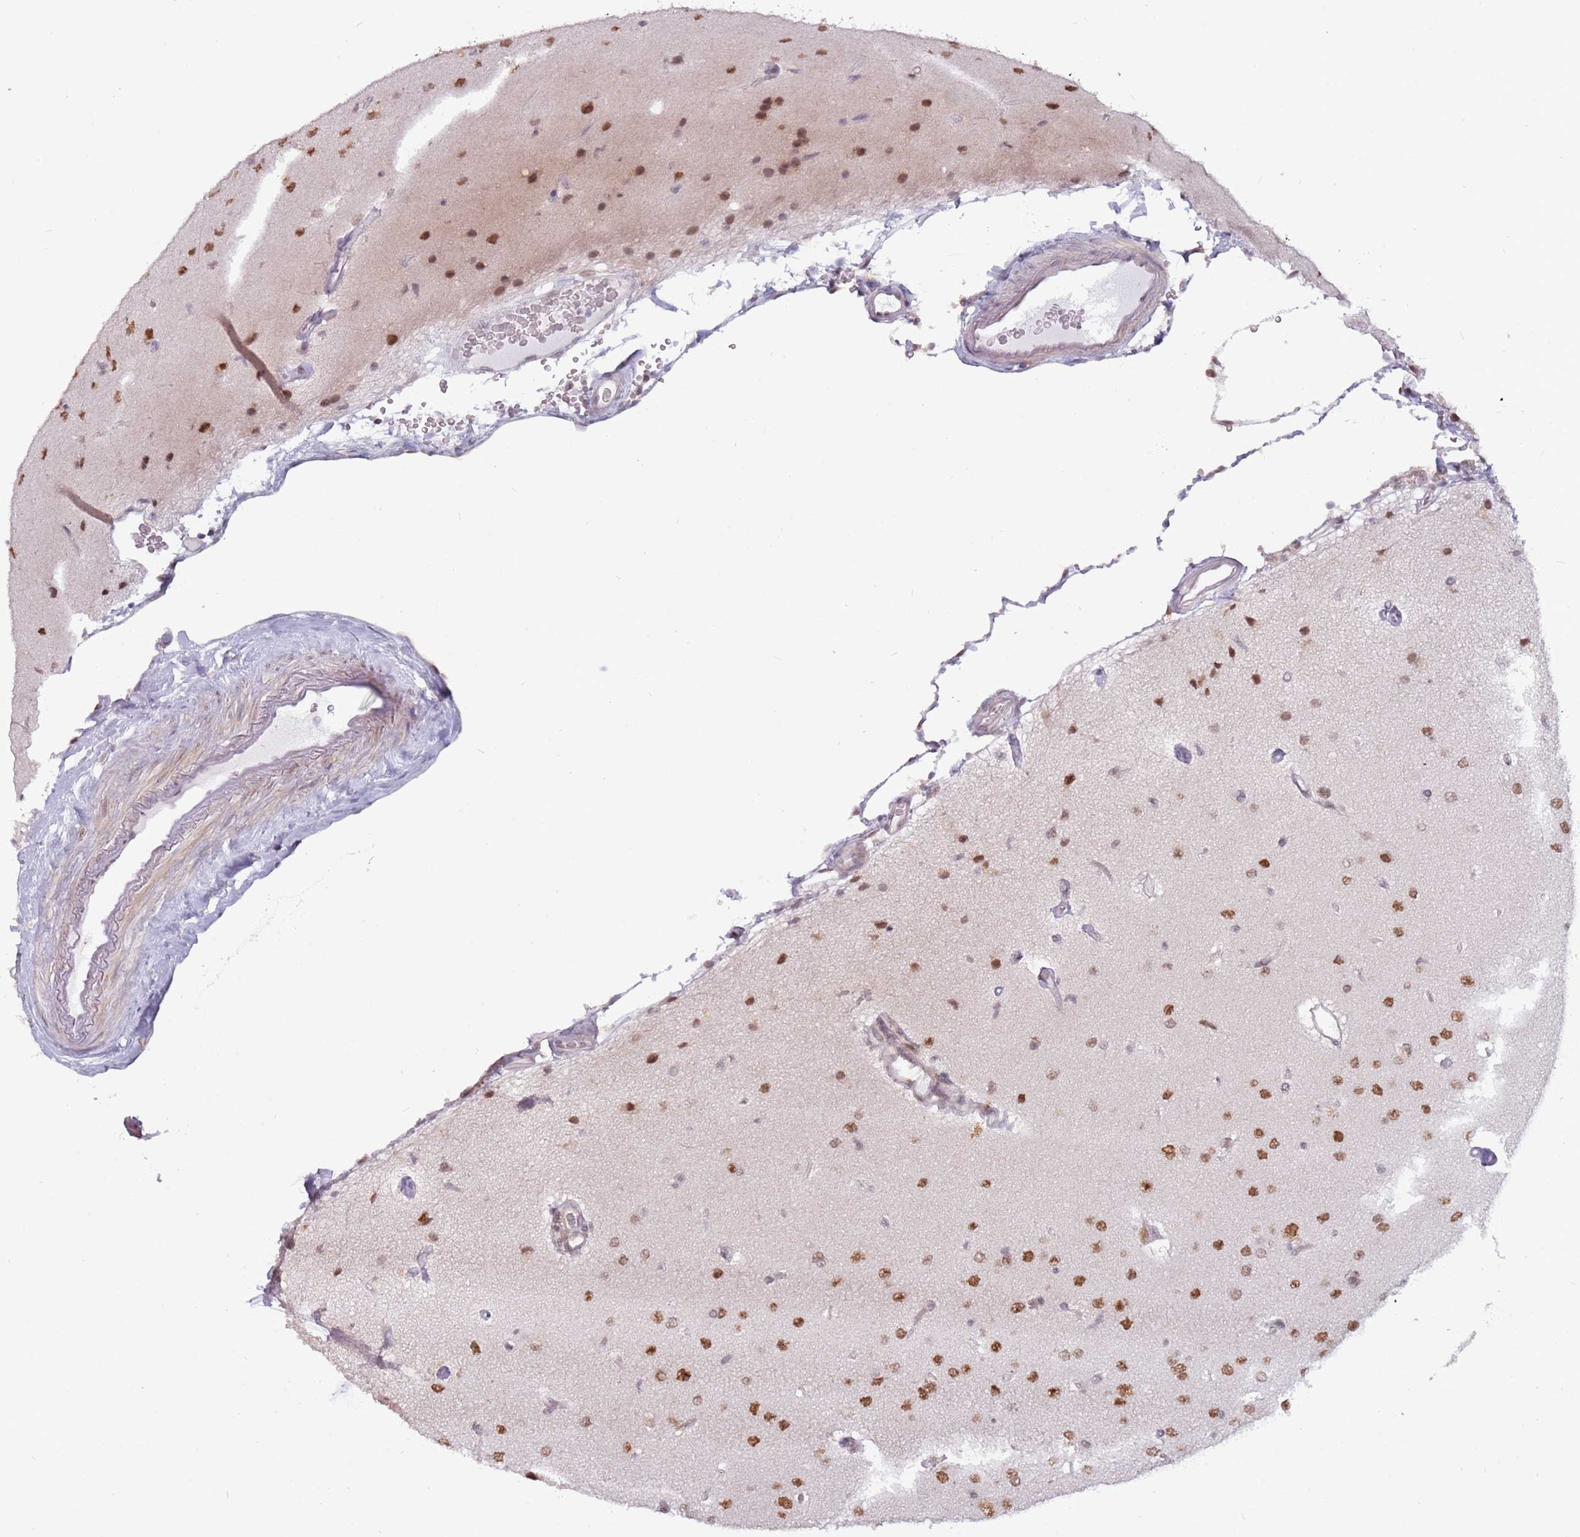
{"staining": {"intensity": "moderate", "quantity": ">75%", "location": "nuclear"}, "tissue": "glioma", "cell_type": "Tumor cells", "image_type": "cancer", "snomed": [{"axis": "morphology", "description": "Glioma, malignant, High grade"}, {"axis": "topography", "description": "Brain"}], "caption": "A medium amount of moderate nuclear positivity is present in approximately >75% of tumor cells in malignant glioma (high-grade) tissue.", "gene": "BARD1", "patient": {"sex": "male", "age": 77}}